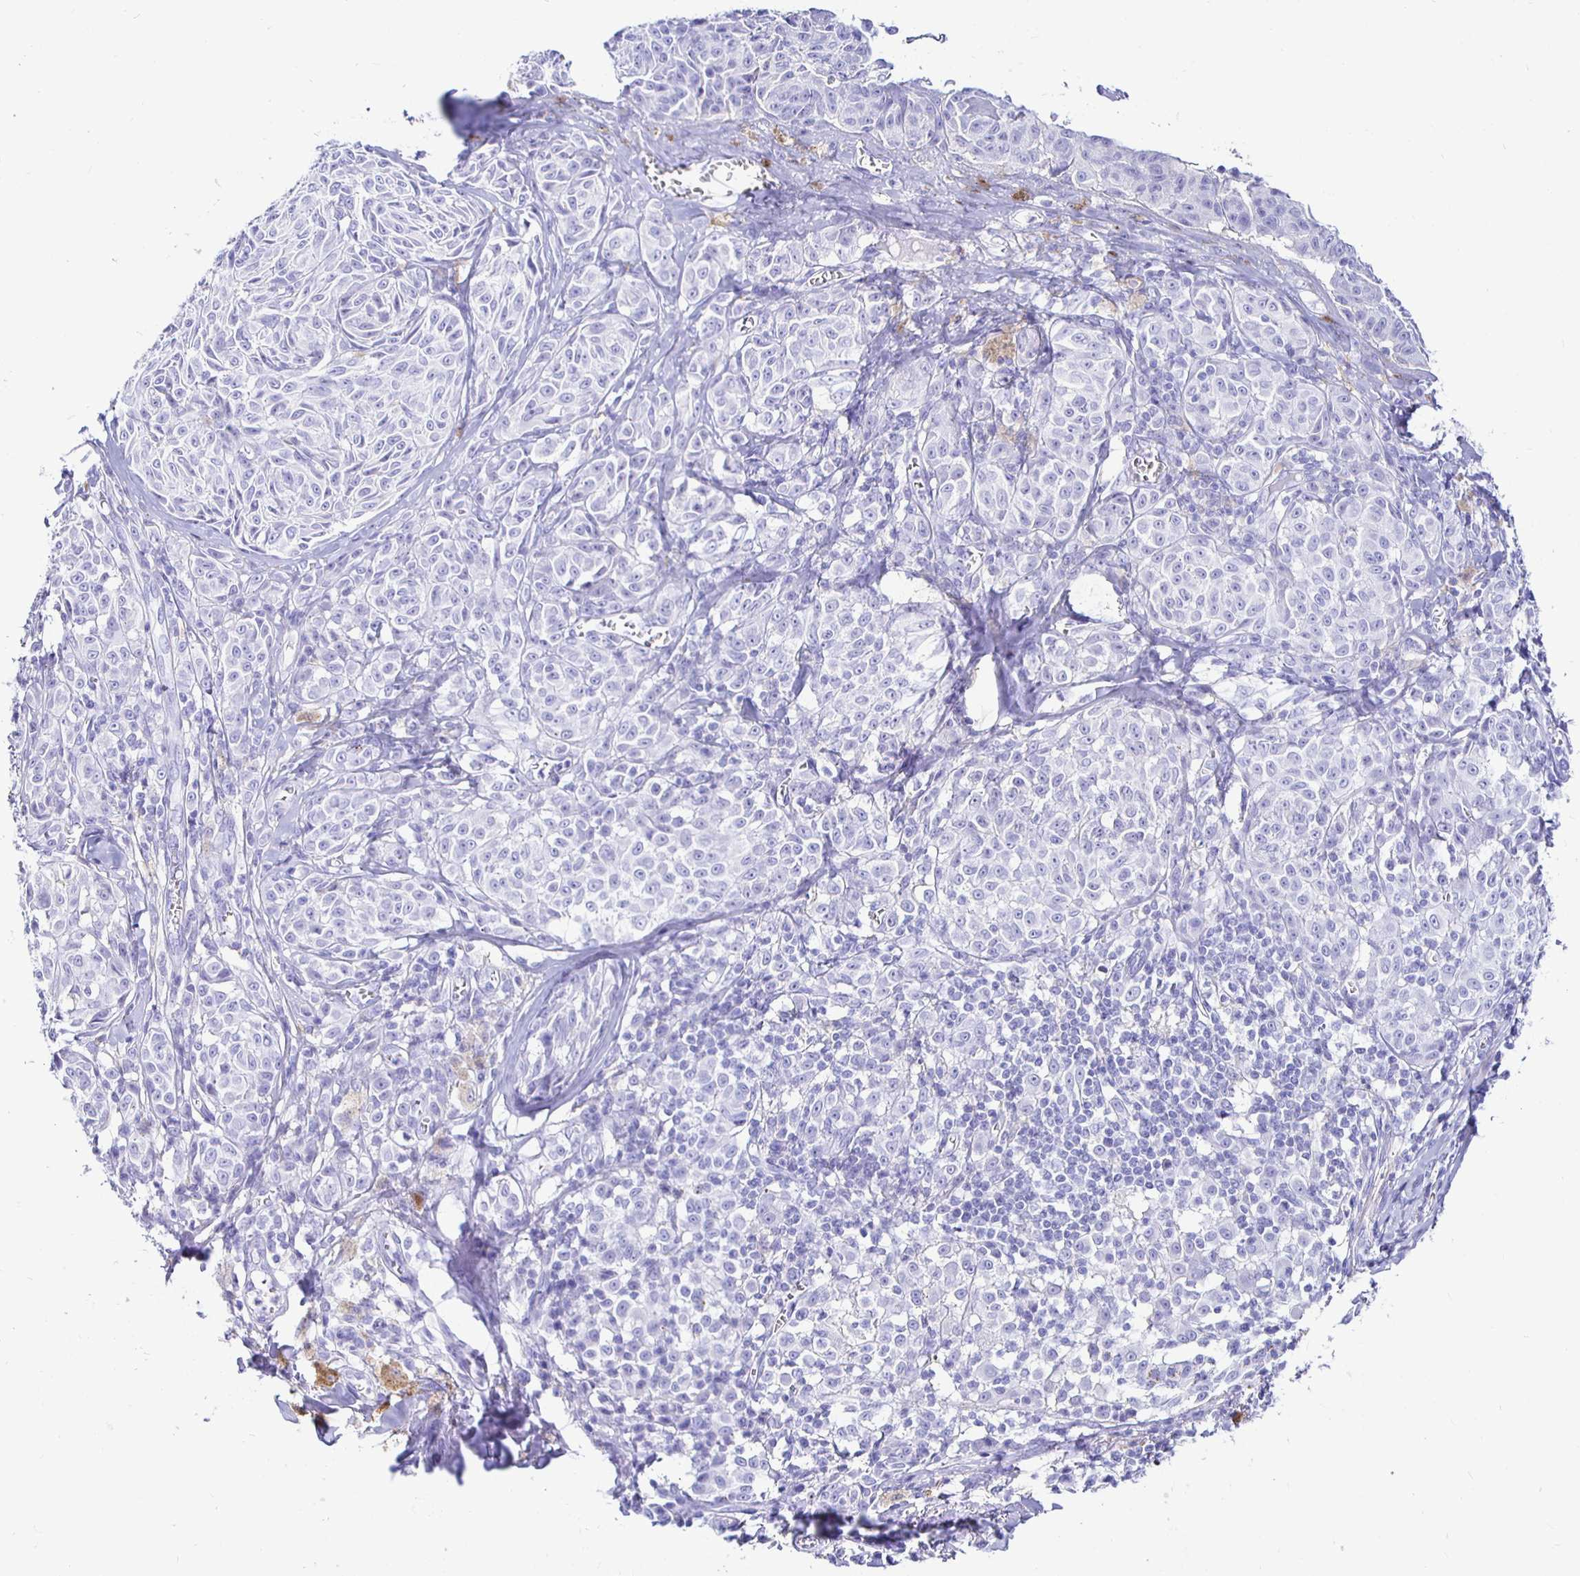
{"staining": {"intensity": "negative", "quantity": "none", "location": "none"}, "tissue": "melanoma", "cell_type": "Tumor cells", "image_type": "cancer", "snomed": [{"axis": "morphology", "description": "Malignant melanoma, NOS"}, {"axis": "topography", "description": "Skin"}], "caption": "Histopathology image shows no significant protein expression in tumor cells of melanoma. (DAB immunohistochemistry (IHC), high magnification).", "gene": "UMOD", "patient": {"sex": "female", "age": 43}}